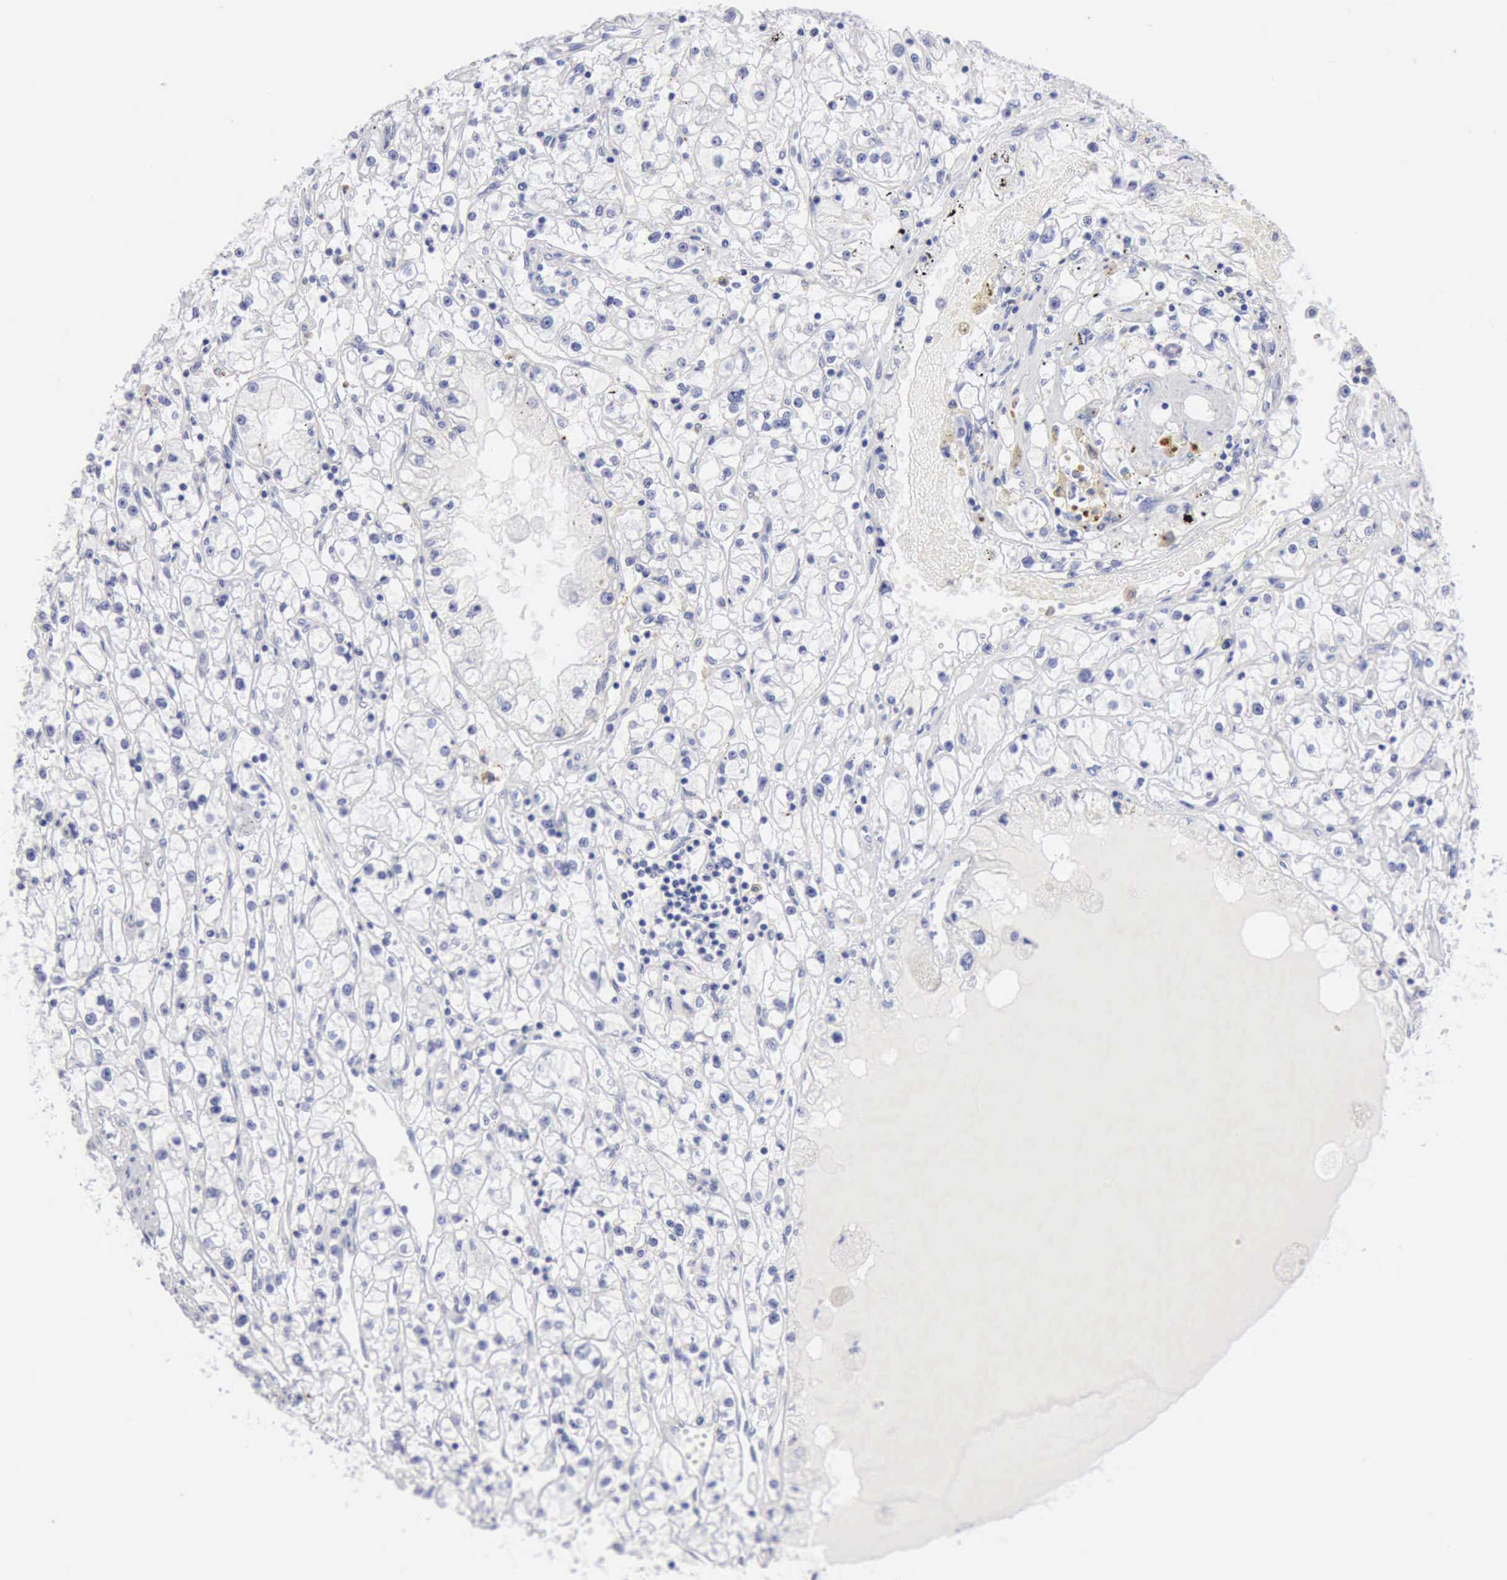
{"staining": {"intensity": "negative", "quantity": "none", "location": "none"}, "tissue": "renal cancer", "cell_type": "Tumor cells", "image_type": "cancer", "snomed": [{"axis": "morphology", "description": "Adenocarcinoma, NOS"}, {"axis": "topography", "description": "Kidney"}], "caption": "Tumor cells are negative for protein expression in human renal cancer (adenocarcinoma).", "gene": "ANGEL1", "patient": {"sex": "male", "age": 56}}